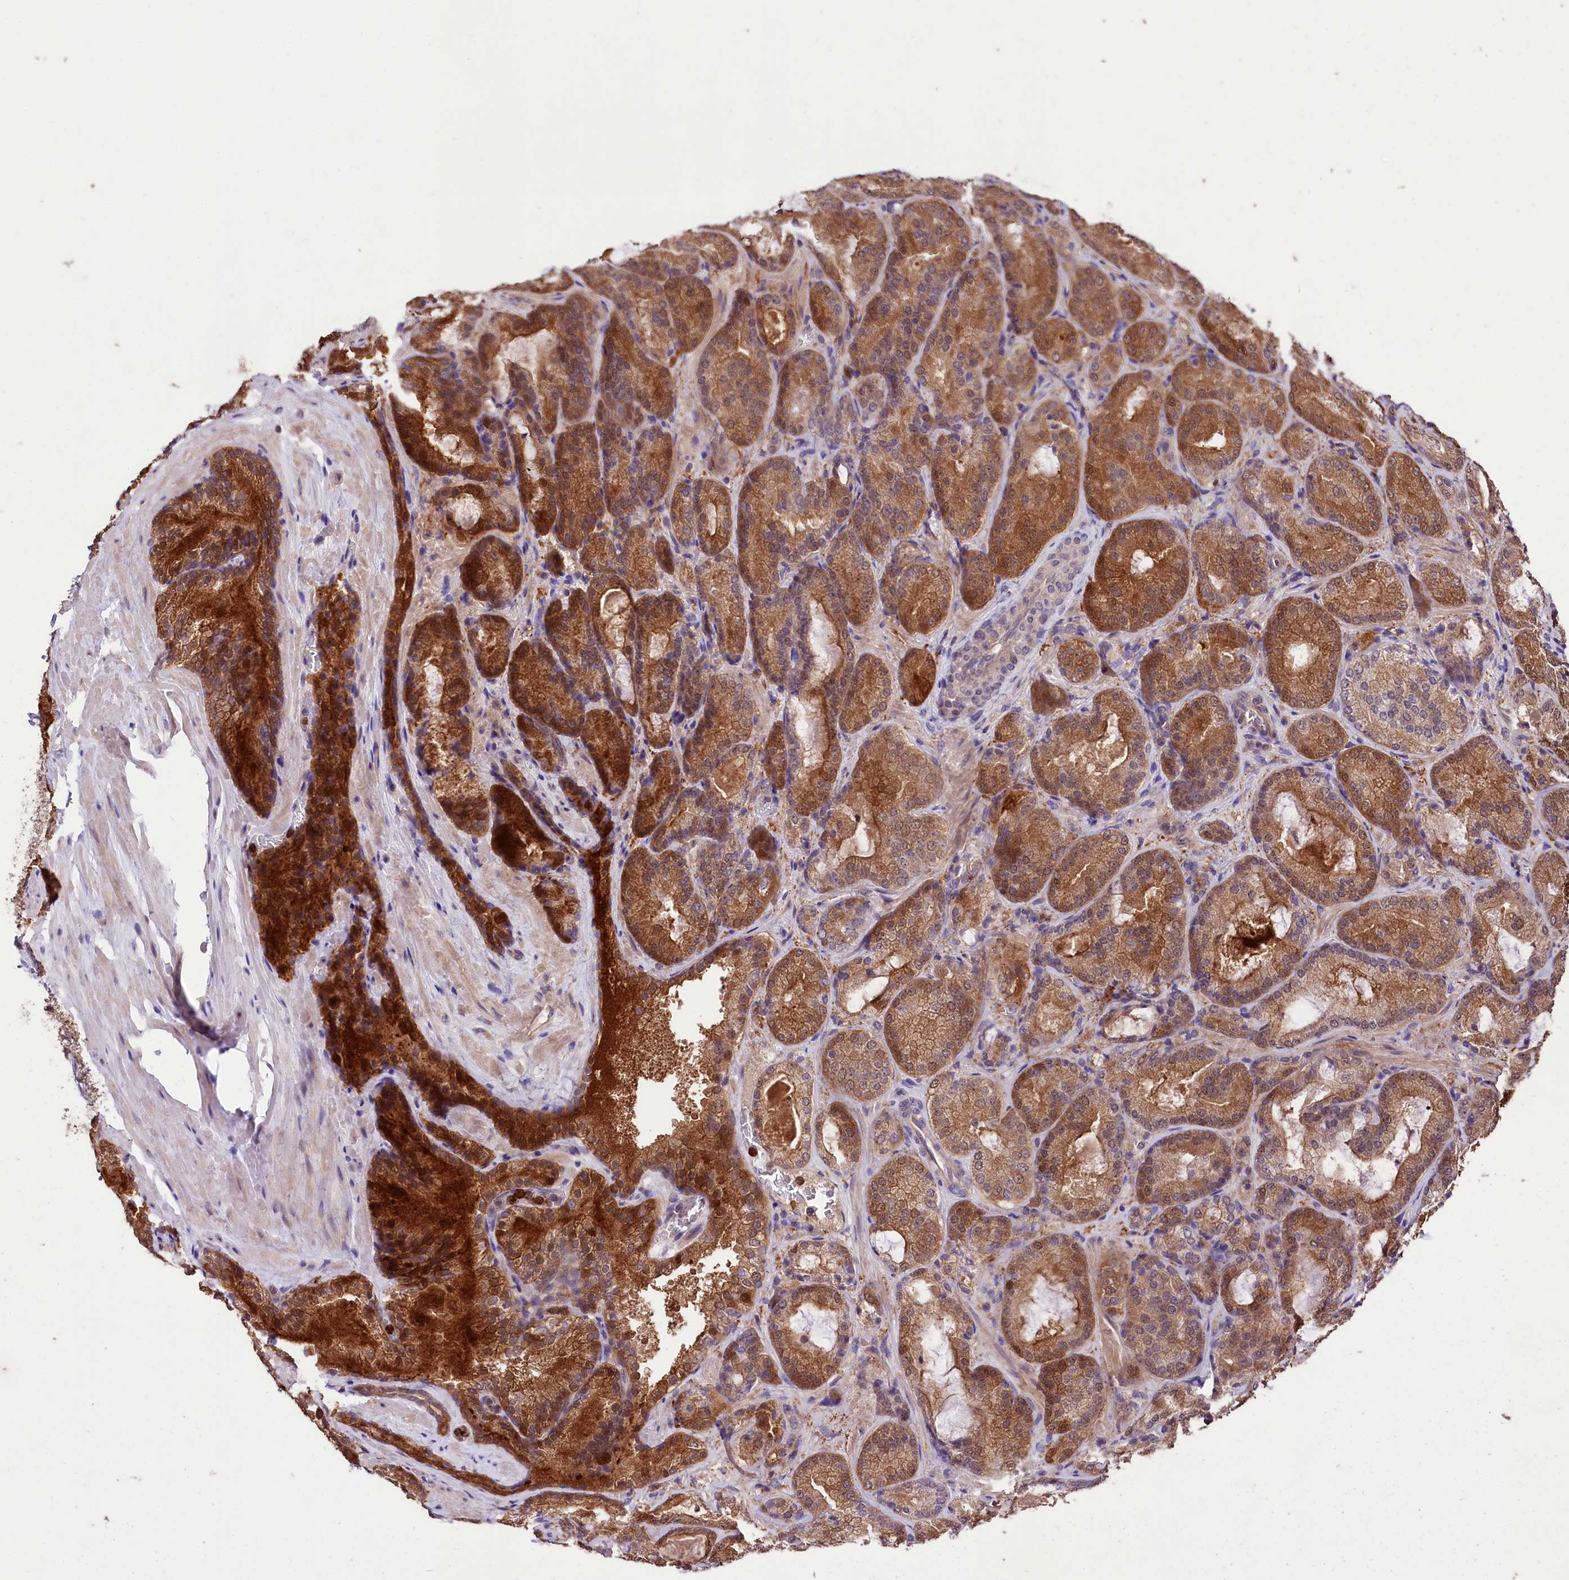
{"staining": {"intensity": "moderate", "quantity": ">75%", "location": "cytoplasmic/membranous"}, "tissue": "prostate cancer", "cell_type": "Tumor cells", "image_type": "cancer", "snomed": [{"axis": "morphology", "description": "Adenocarcinoma, Low grade"}, {"axis": "topography", "description": "Prostate"}], "caption": "Immunohistochemistry staining of prostate cancer, which exhibits medium levels of moderate cytoplasmic/membranous expression in about >75% of tumor cells indicating moderate cytoplasmic/membranous protein positivity. The staining was performed using DAB (brown) for protein detection and nuclei were counterstained in hematoxylin (blue).", "gene": "KLRB1", "patient": {"sex": "male", "age": 74}}